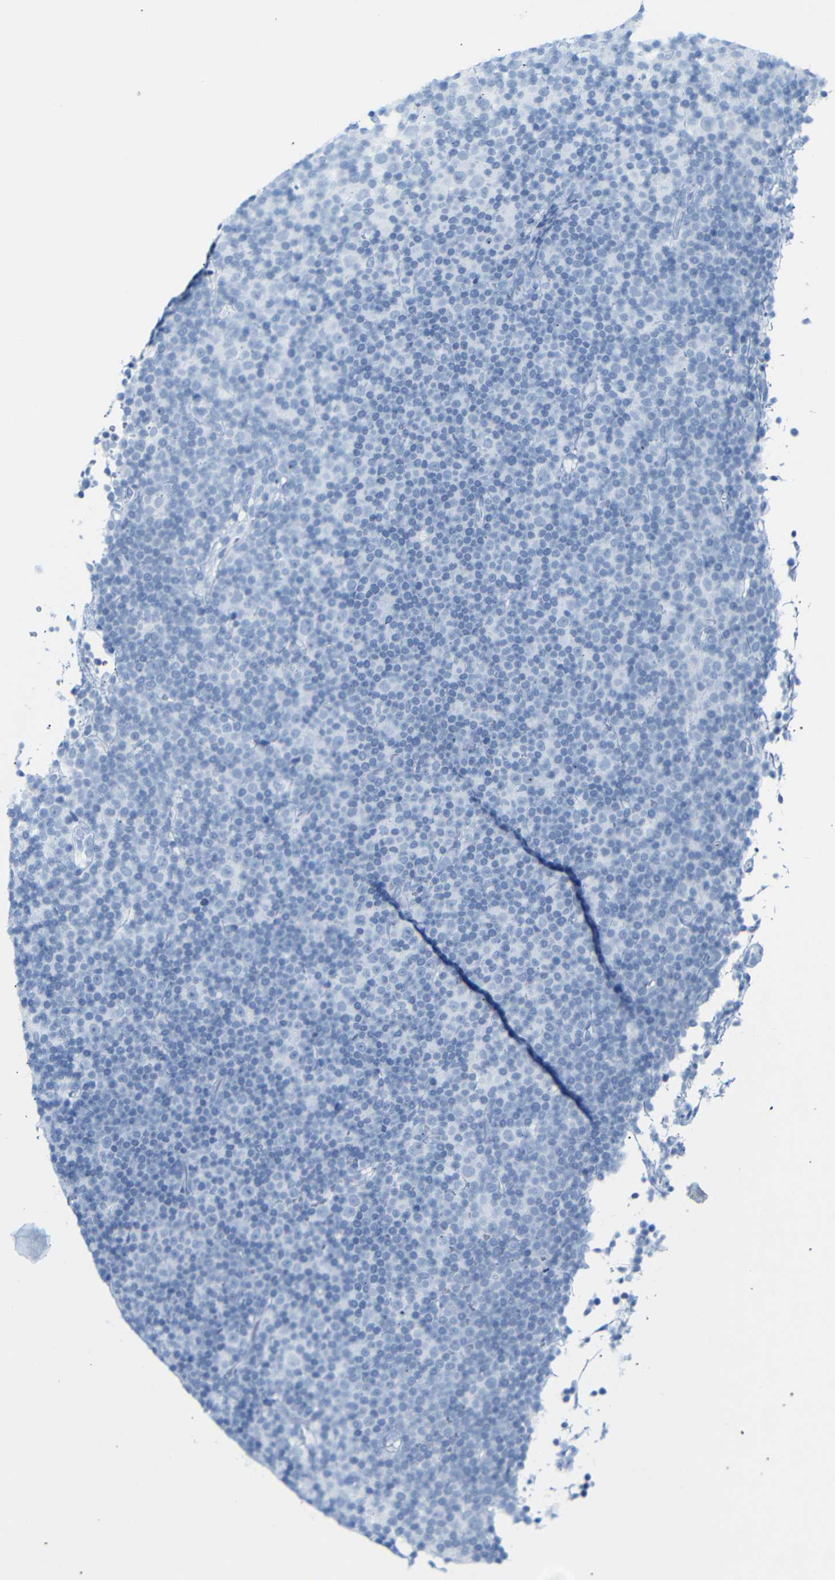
{"staining": {"intensity": "negative", "quantity": "none", "location": "none"}, "tissue": "lymphoma", "cell_type": "Tumor cells", "image_type": "cancer", "snomed": [{"axis": "morphology", "description": "Malignant lymphoma, non-Hodgkin's type, Low grade"}, {"axis": "topography", "description": "Lymph node"}], "caption": "There is no significant staining in tumor cells of lymphoma. (DAB (3,3'-diaminobenzidine) immunohistochemistry visualized using brightfield microscopy, high magnification).", "gene": "DYNAP", "patient": {"sex": "female", "age": 67}}